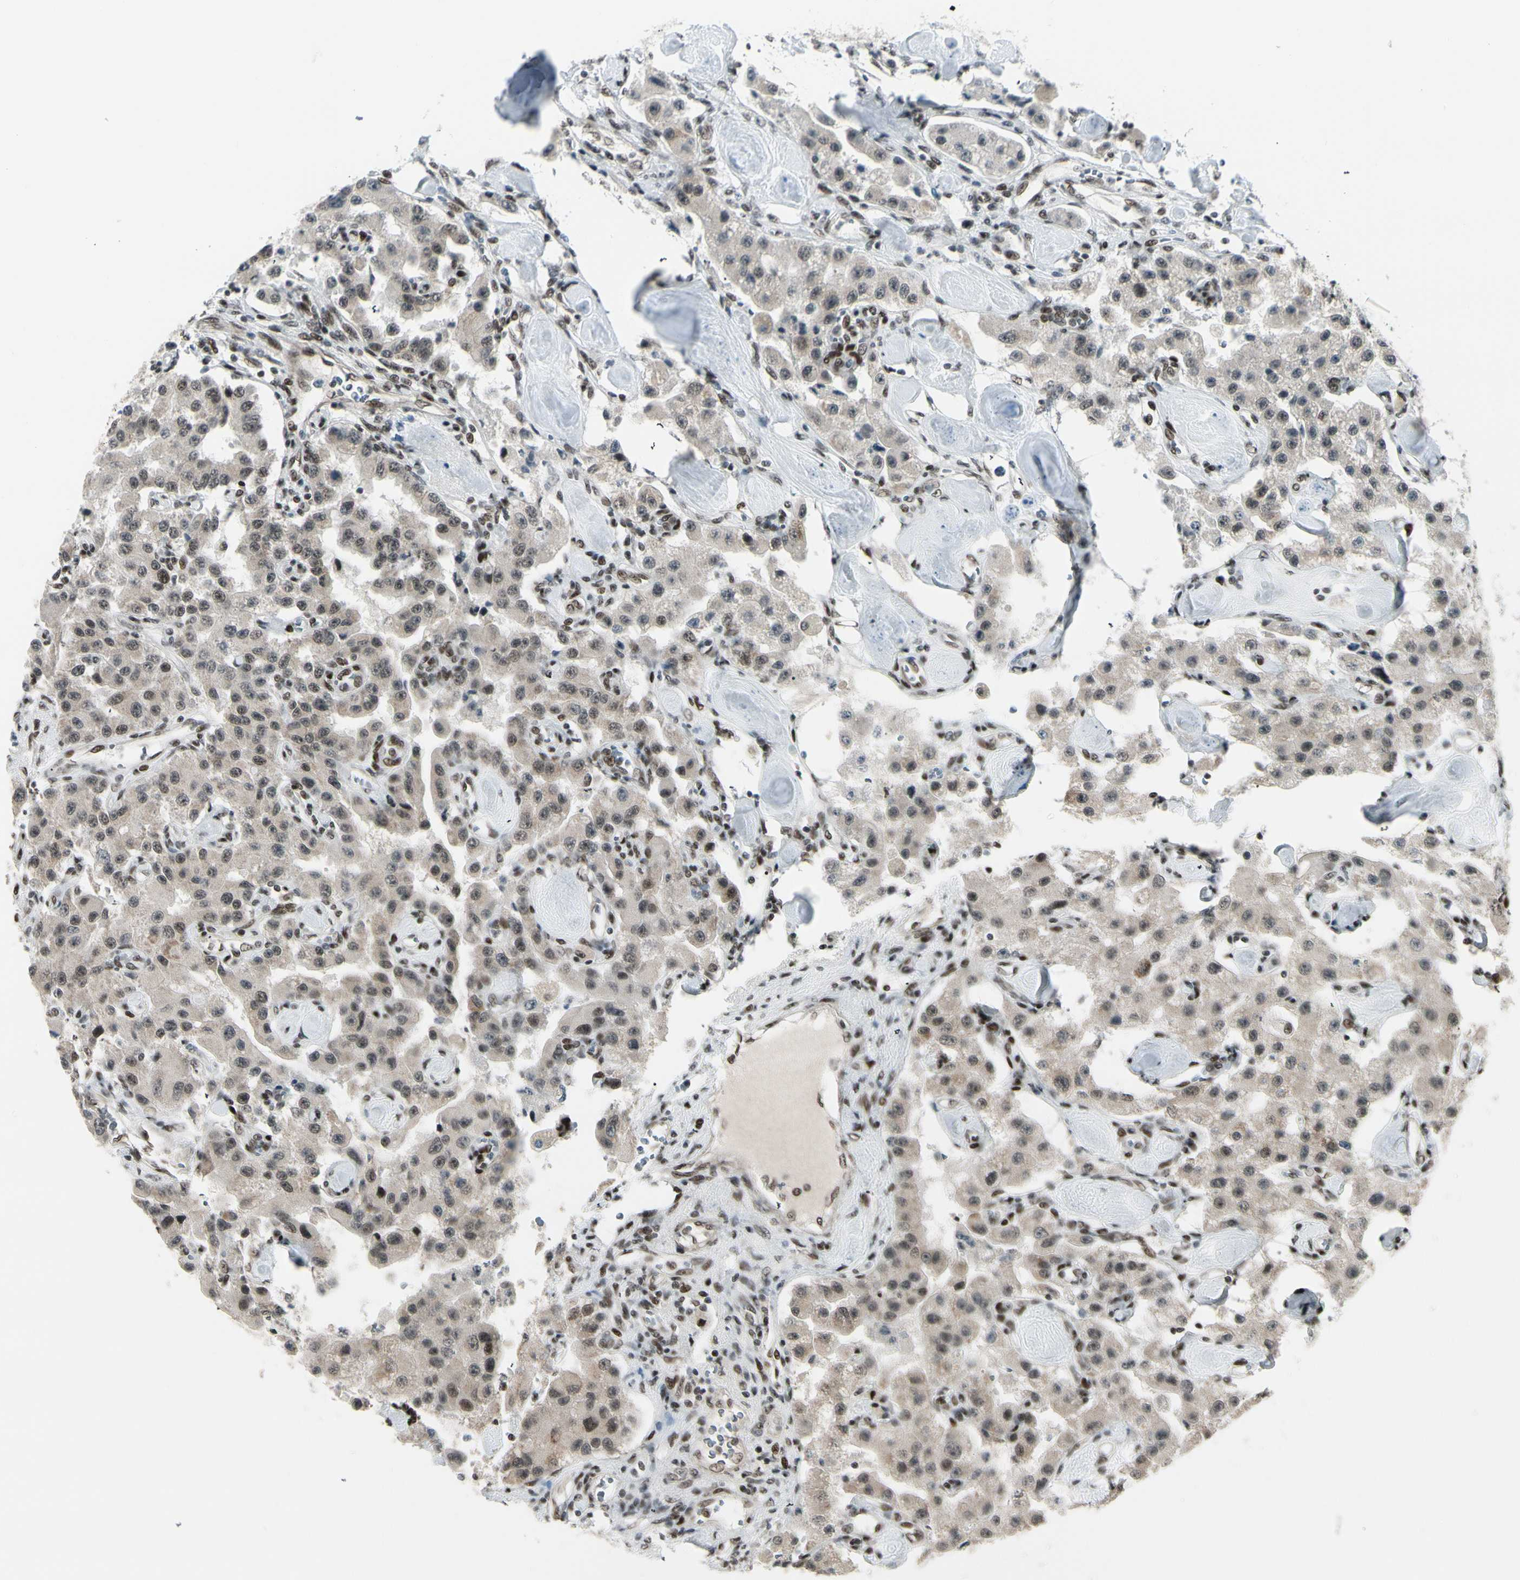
{"staining": {"intensity": "moderate", "quantity": ">75%", "location": "cytoplasmic/membranous,nuclear"}, "tissue": "carcinoid", "cell_type": "Tumor cells", "image_type": "cancer", "snomed": [{"axis": "morphology", "description": "Carcinoid, malignant, NOS"}, {"axis": "topography", "description": "Pancreas"}], "caption": "Carcinoid stained with DAB (3,3'-diaminobenzidine) IHC demonstrates medium levels of moderate cytoplasmic/membranous and nuclear positivity in approximately >75% of tumor cells.", "gene": "CHAMP1", "patient": {"sex": "male", "age": 41}}